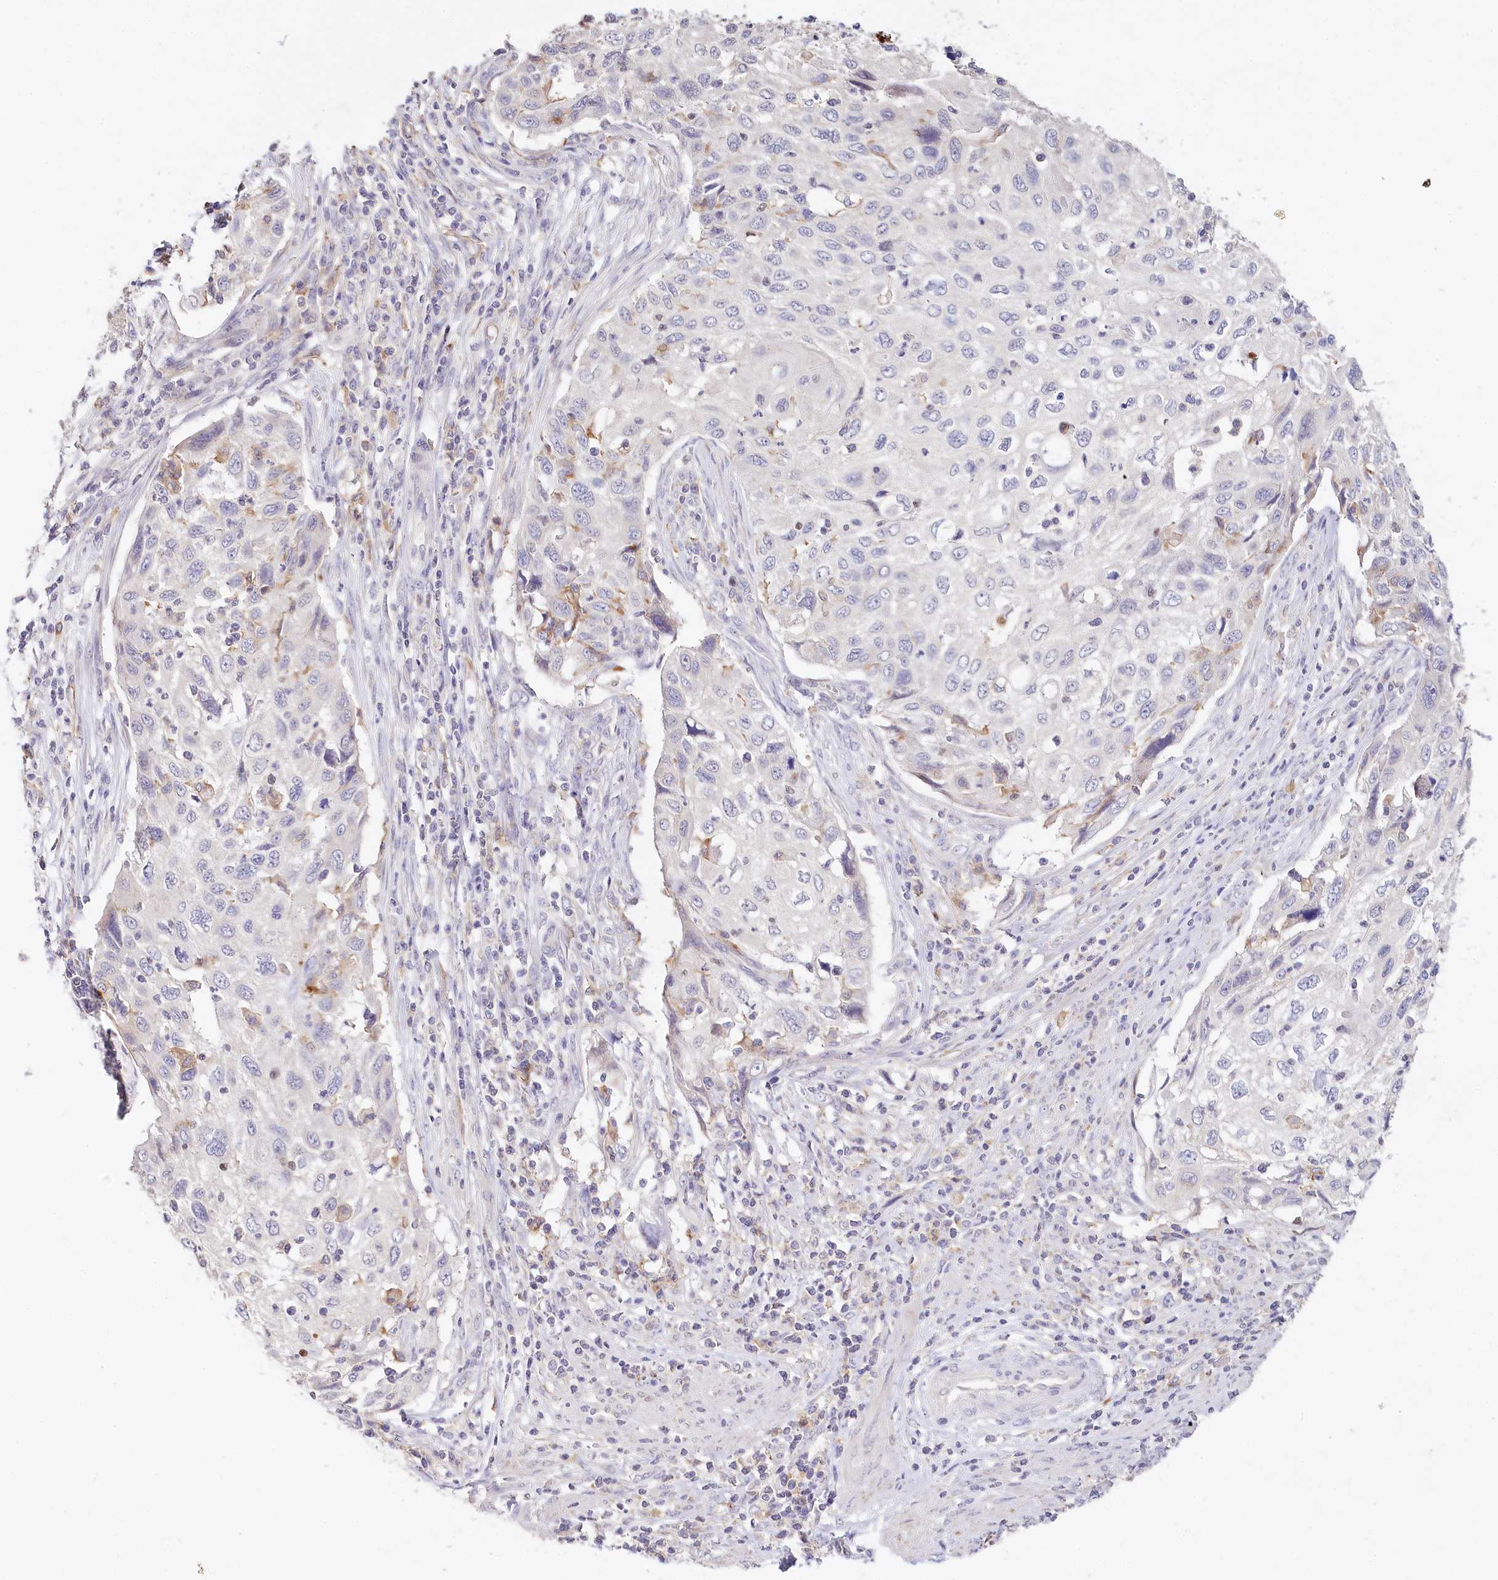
{"staining": {"intensity": "negative", "quantity": "none", "location": "none"}, "tissue": "cervical cancer", "cell_type": "Tumor cells", "image_type": "cancer", "snomed": [{"axis": "morphology", "description": "Squamous cell carcinoma, NOS"}, {"axis": "topography", "description": "Cervix"}], "caption": "High magnification brightfield microscopy of cervical squamous cell carcinoma stained with DAB (3,3'-diaminobenzidine) (brown) and counterstained with hematoxylin (blue): tumor cells show no significant expression.", "gene": "DAPK1", "patient": {"sex": "female", "age": 70}}